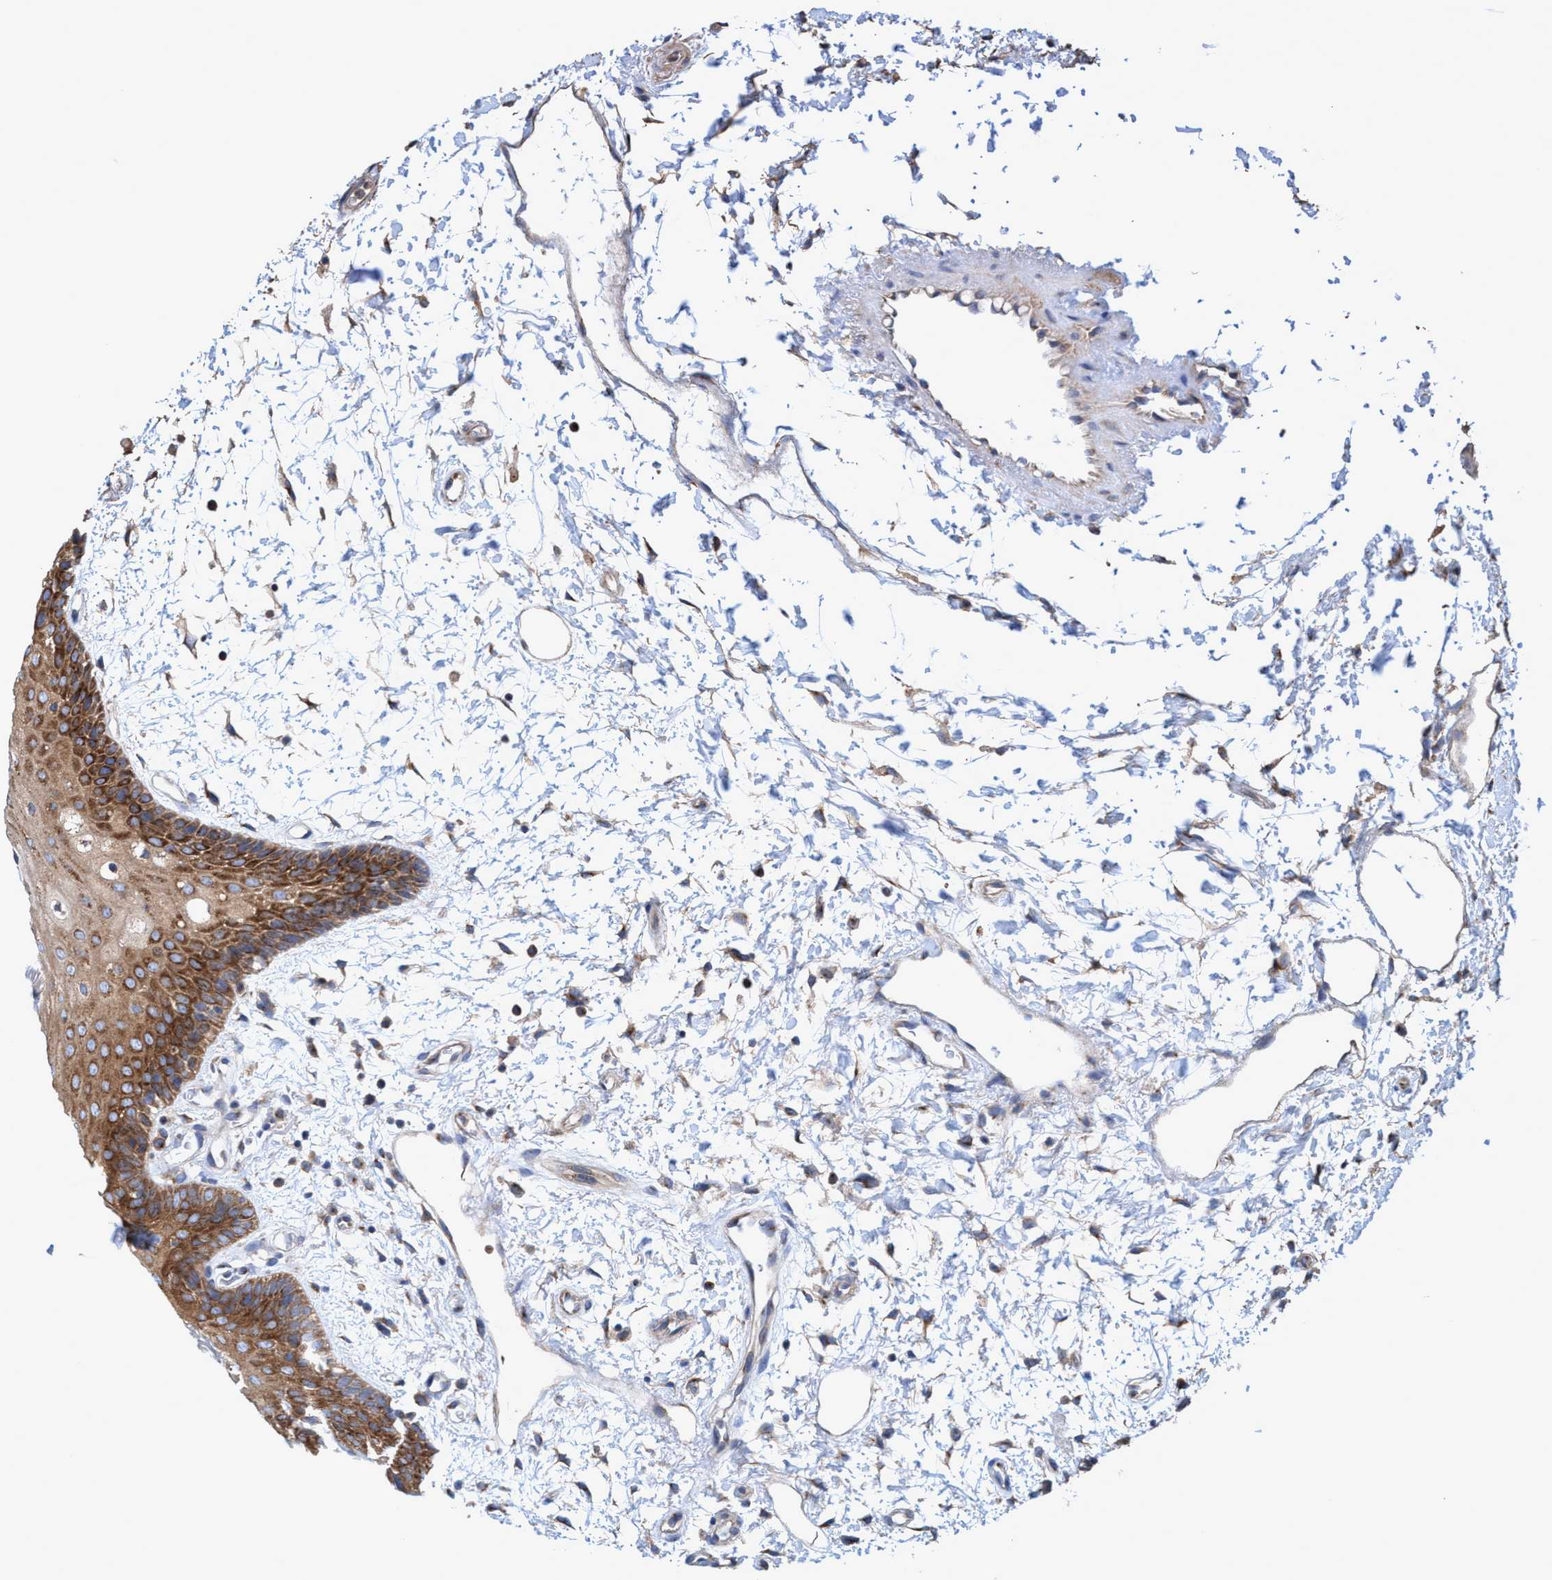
{"staining": {"intensity": "moderate", "quantity": ">75%", "location": "cytoplasmic/membranous"}, "tissue": "oral mucosa", "cell_type": "Squamous epithelial cells", "image_type": "normal", "snomed": [{"axis": "morphology", "description": "Normal tissue, NOS"}, {"axis": "topography", "description": "Skeletal muscle"}, {"axis": "topography", "description": "Oral tissue"}, {"axis": "topography", "description": "Peripheral nerve tissue"}], "caption": "The image shows staining of unremarkable oral mucosa, revealing moderate cytoplasmic/membranous protein staining (brown color) within squamous epithelial cells. The protein of interest is shown in brown color, while the nuclei are stained blue.", "gene": "BICD2", "patient": {"sex": "female", "age": 84}}